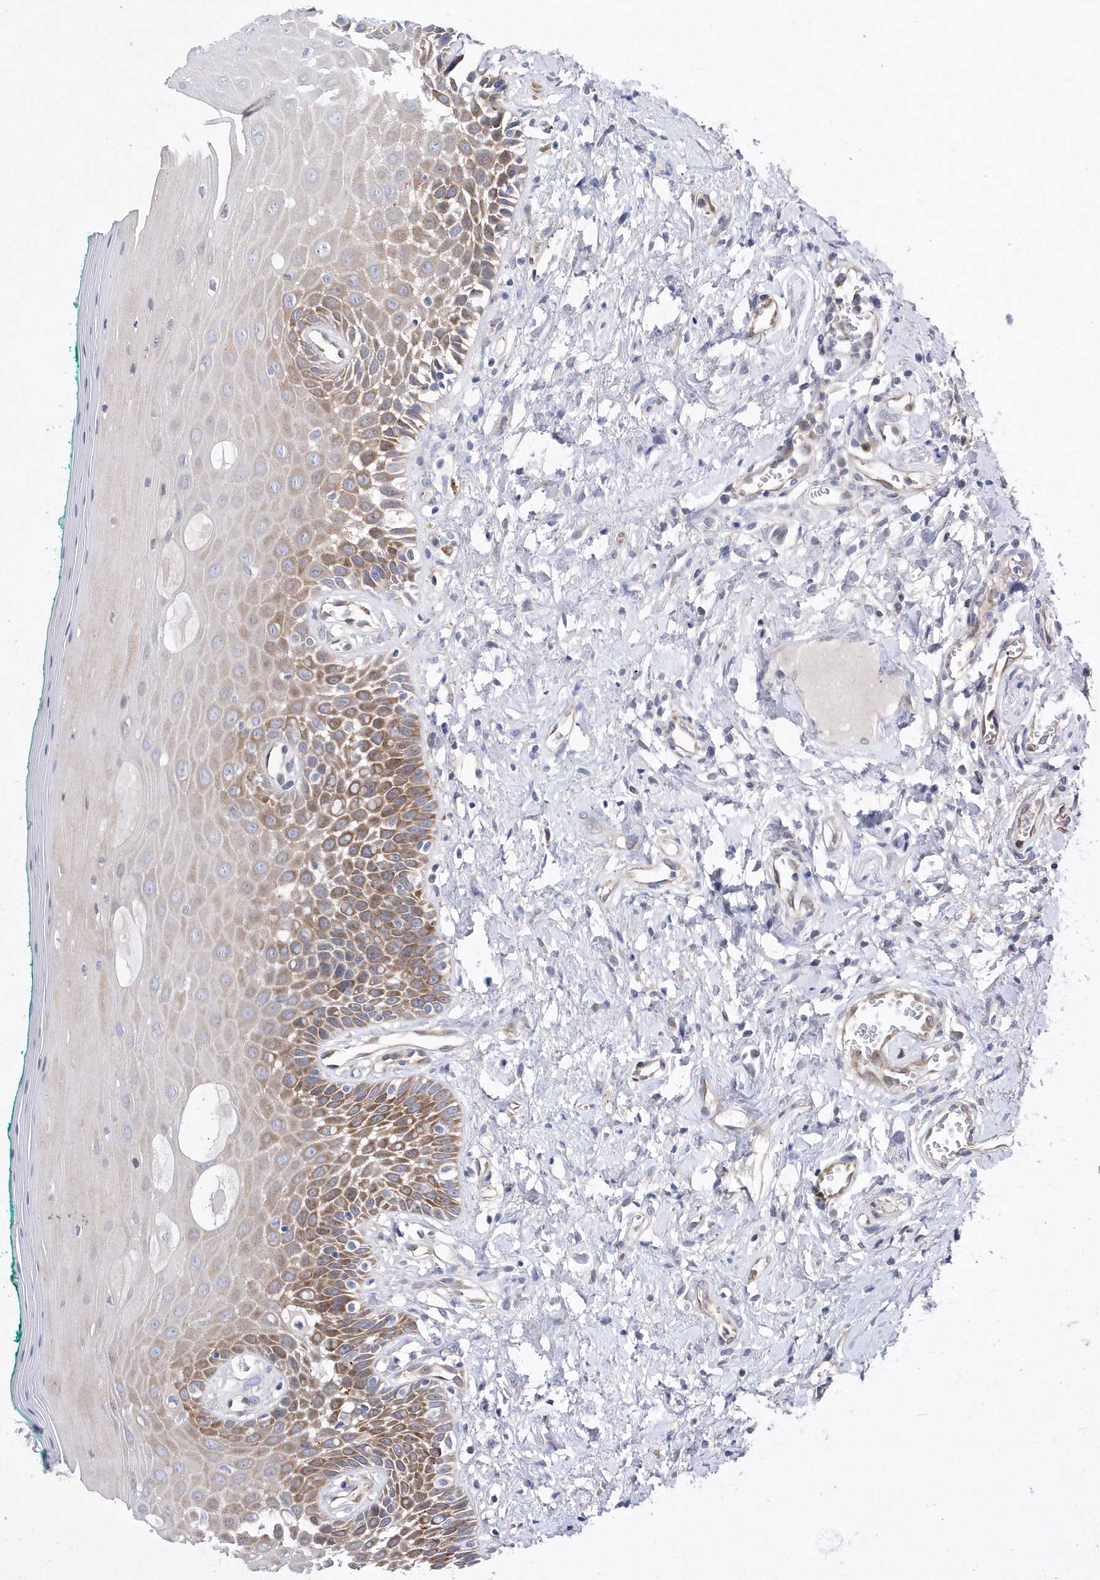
{"staining": {"intensity": "moderate", "quantity": "25%-75%", "location": "cytoplasmic/membranous"}, "tissue": "oral mucosa", "cell_type": "Squamous epithelial cells", "image_type": "normal", "snomed": [{"axis": "morphology", "description": "Normal tissue, NOS"}, {"axis": "topography", "description": "Oral tissue"}], "caption": "High-power microscopy captured an immunohistochemistry histopathology image of normal oral mucosa, revealing moderate cytoplasmic/membranous staining in approximately 25%-75% of squamous epithelial cells.", "gene": "JKAMP", "patient": {"sex": "female", "age": 70}}